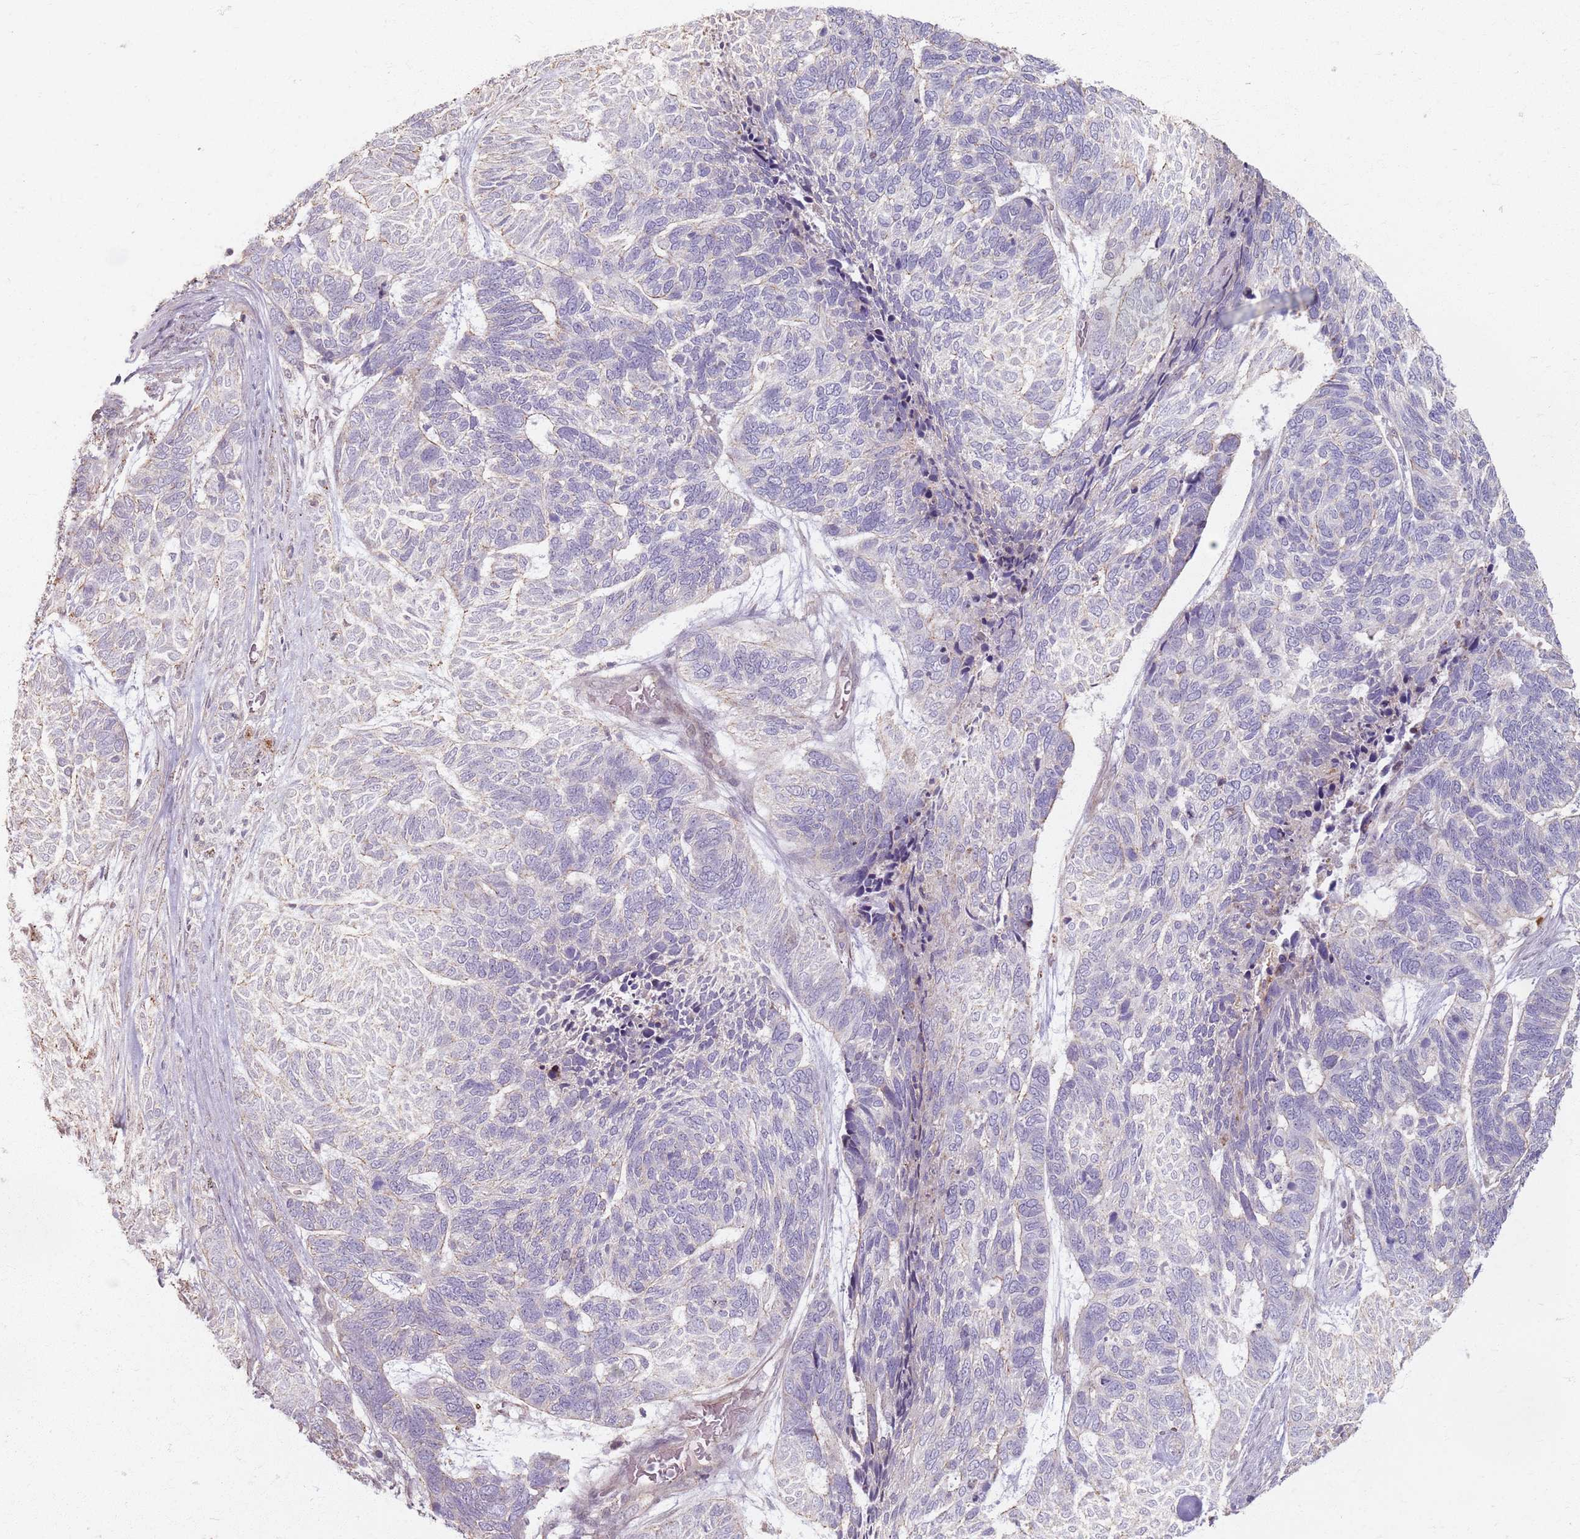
{"staining": {"intensity": "negative", "quantity": "none", "location": "none"}, "tissue": "skin cancer", "cell_type": "Tumor cells", "image_type": "cancer", "snomed": [{"axis": "morphology", "description": "Basal cell carcinoma"}, {"axis": "topography", "description": "Skin"}], "caption": "DAB (3,3'-diaminobenzidine) immunohistochemical staining of human skin cancer exhibits no significant positivity in tumor cells.", "gene": "KCNA5", "patient": {"sex": "female", "age": 65}}